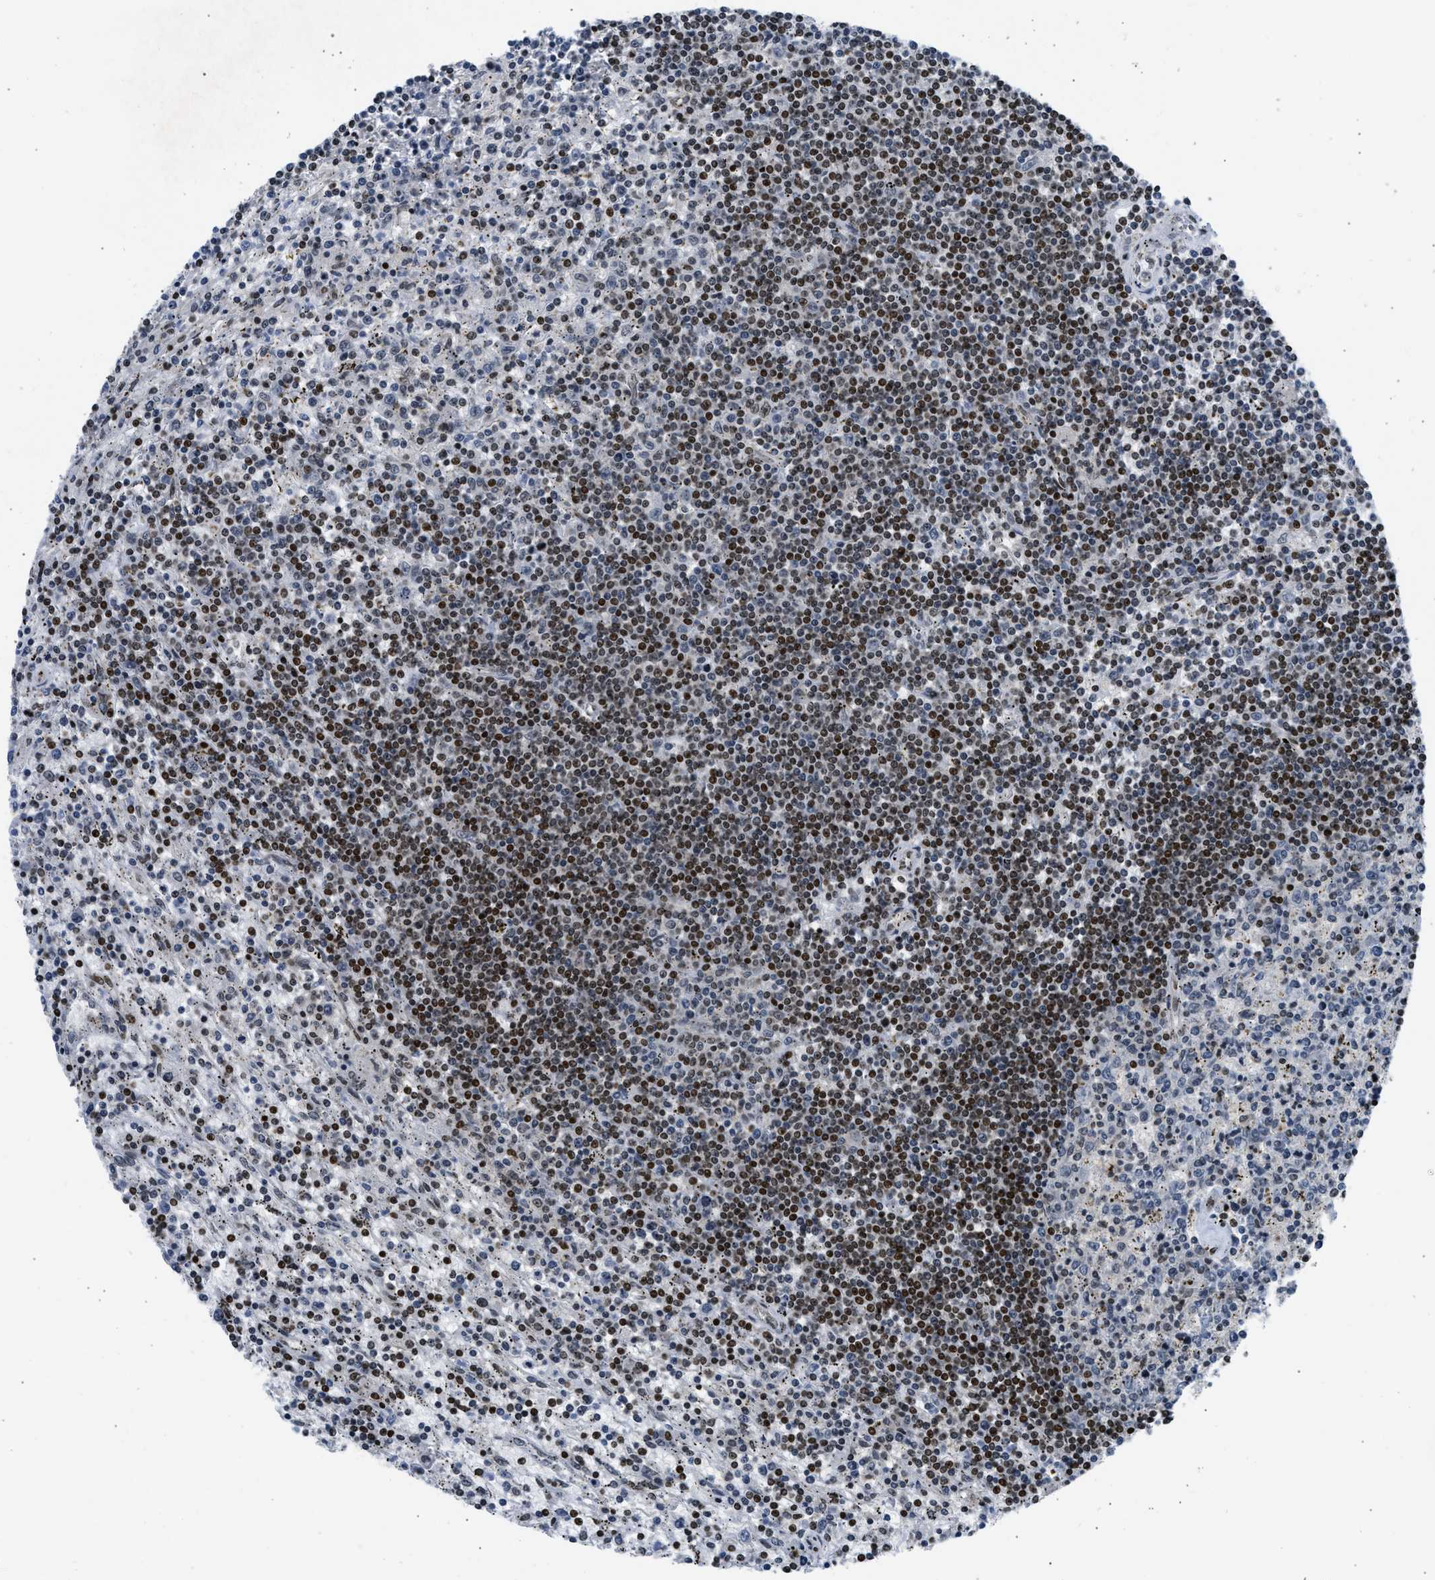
{"staining": {"intensity": "weak", "quantity": "<25%", "location": "nuclear"}, "tissue": "lymphoma", "cell_type": "Tumor cells", "image_type": "cancer", "snomed": [{"axis": "morphology", "description": "Malignant lymphoma, non-Hodgkin's type, Low grade"}, {"axis": "topography", "description": "Spleen"}], "caption": "An IHC histopathology image of lymphoma is shown. There is no staining in tumor cells of lymphoma. (Immunohistochemistry, brightfield microscopy, high magnification).", "gene": "OLIG3", "patient": {"sex": "male", "age": 76}}